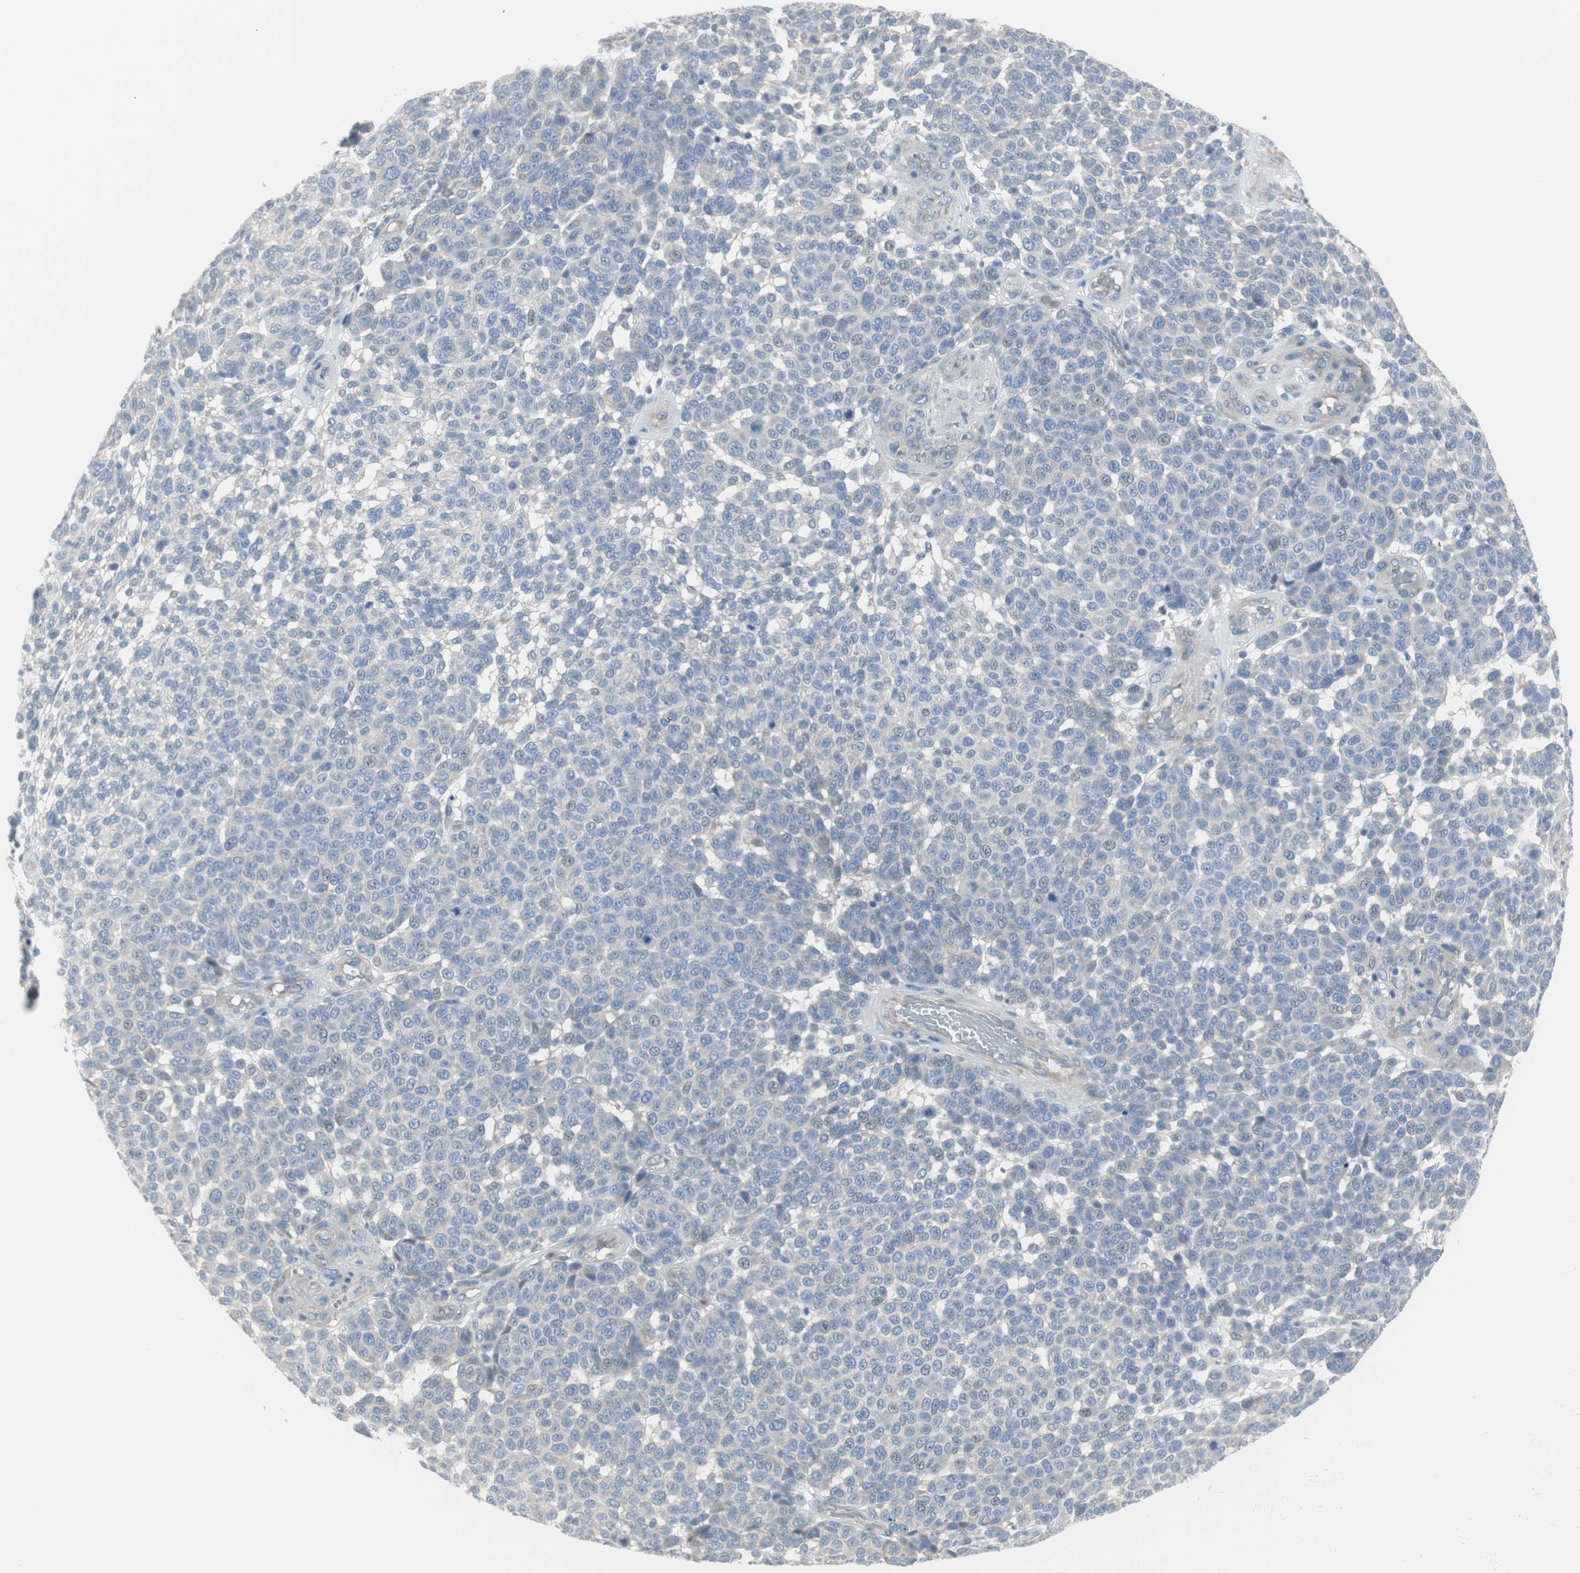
{"staining": {"intensity": "negative", "quantity": "none", "location": "none"}, "tissue": "melanoma", "cell_type": "Tumor cells", "image_type": "cancer", "snomed": [{"axis": "morphology", "description": "Malignant melanoma, NOS"}, {"axis": "topography", "description": "Skin"}], "caption": "Immunohistochemical staining of melanoma shows no significant staining in tumor cells.", "gene": "PIGR", "patient": {"sex": "male", "age": 59}}